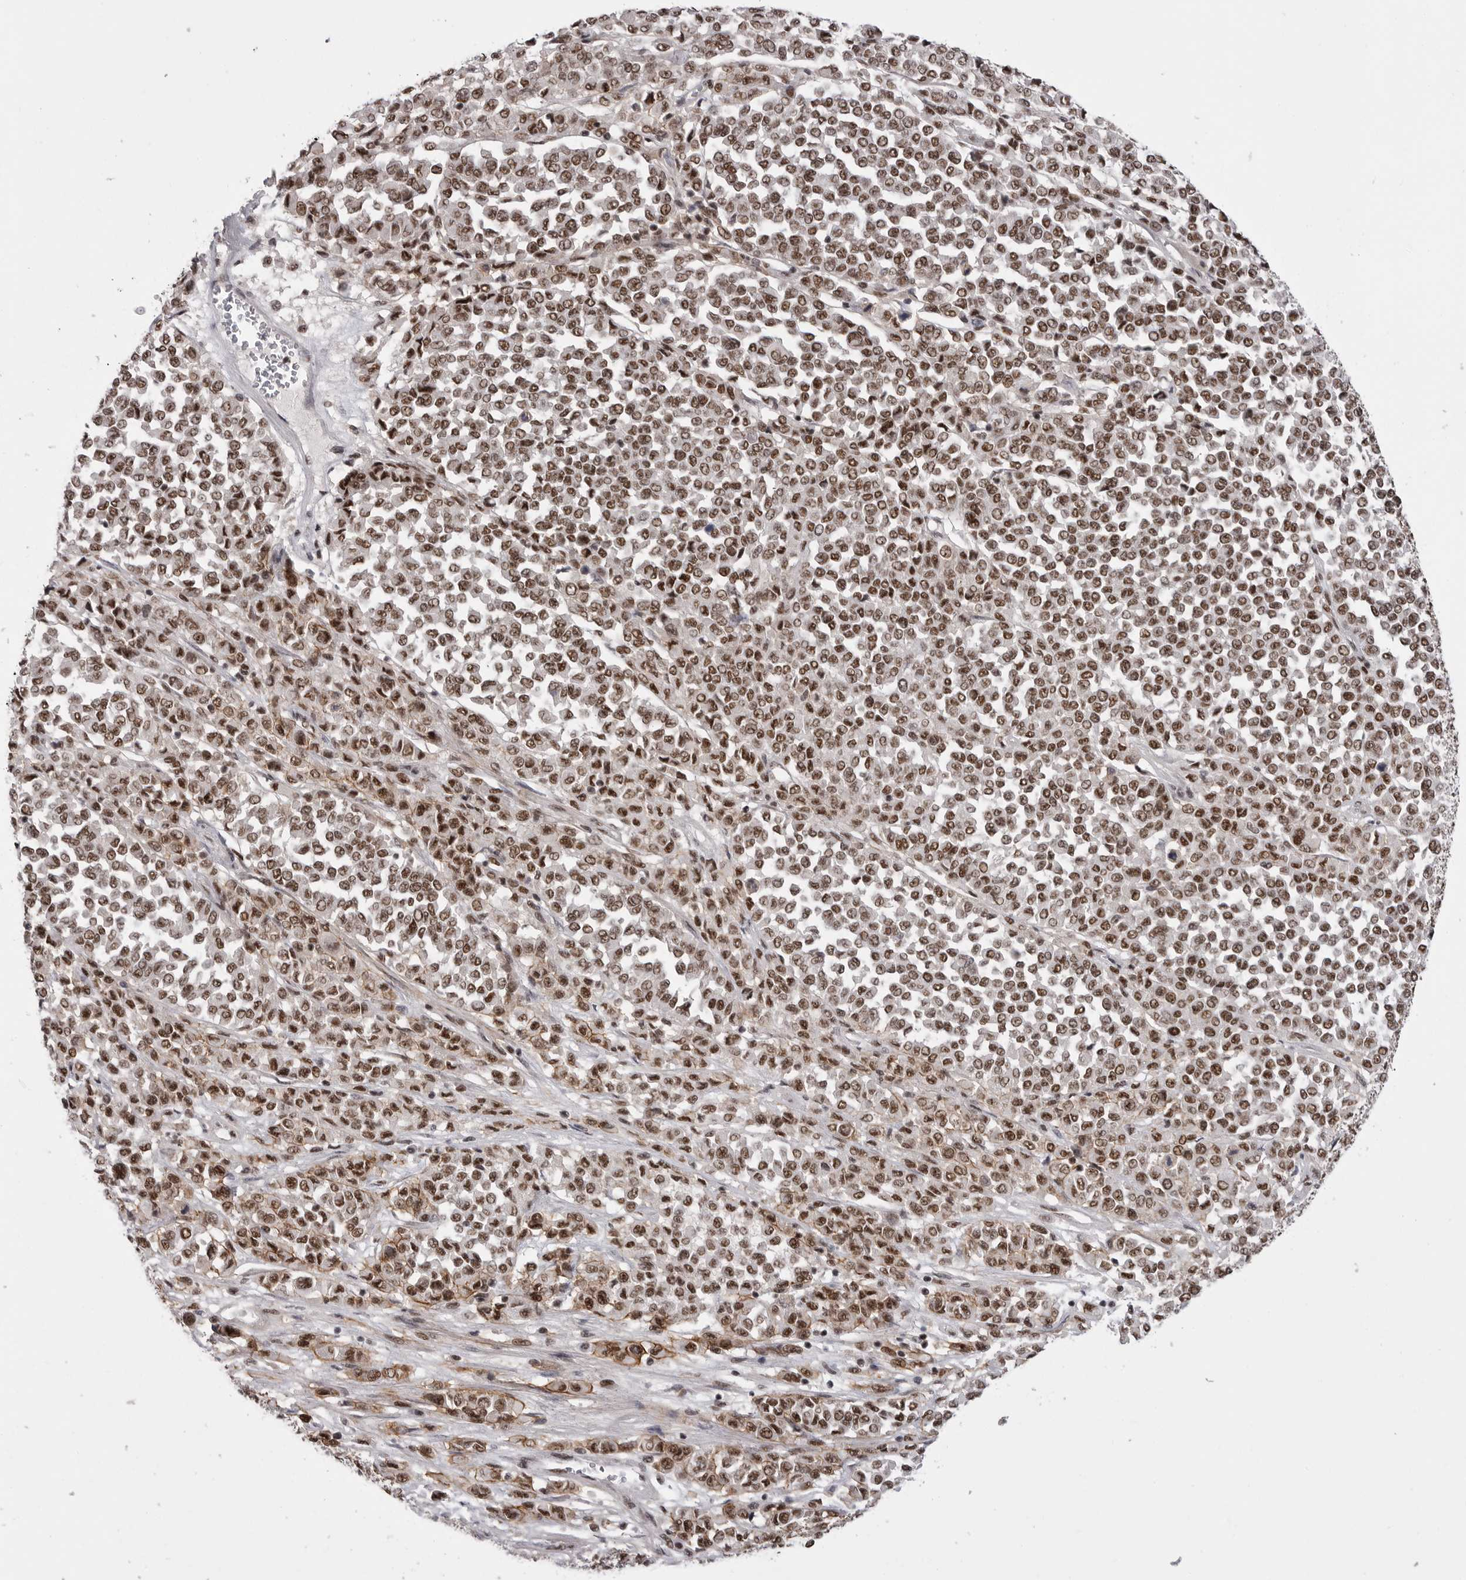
{"staining": {"intensity": "strong", "quantity": "25%-75%", "location": "nuclear"}, "tissue": "melanoma", "cell_type": "Tumor cells", "image_type": "cancer", "snomed": [{"axis": "morphology", "description": "Malignant melanoma, Metastatic site"}, {"axis": "topography", "description": "Pancreas"}], "caption": "High-magnification brightfield microscopy of malignant melanoma (metastatic site) stained with DAB (brown) and counterstained with hematoxylin (blue). tumor cells exhibit strong nuclear expression is identified in about25%-75% of cells.", "gene": "PPP1R8", "patient": {"sex": "female", "age": 30}}